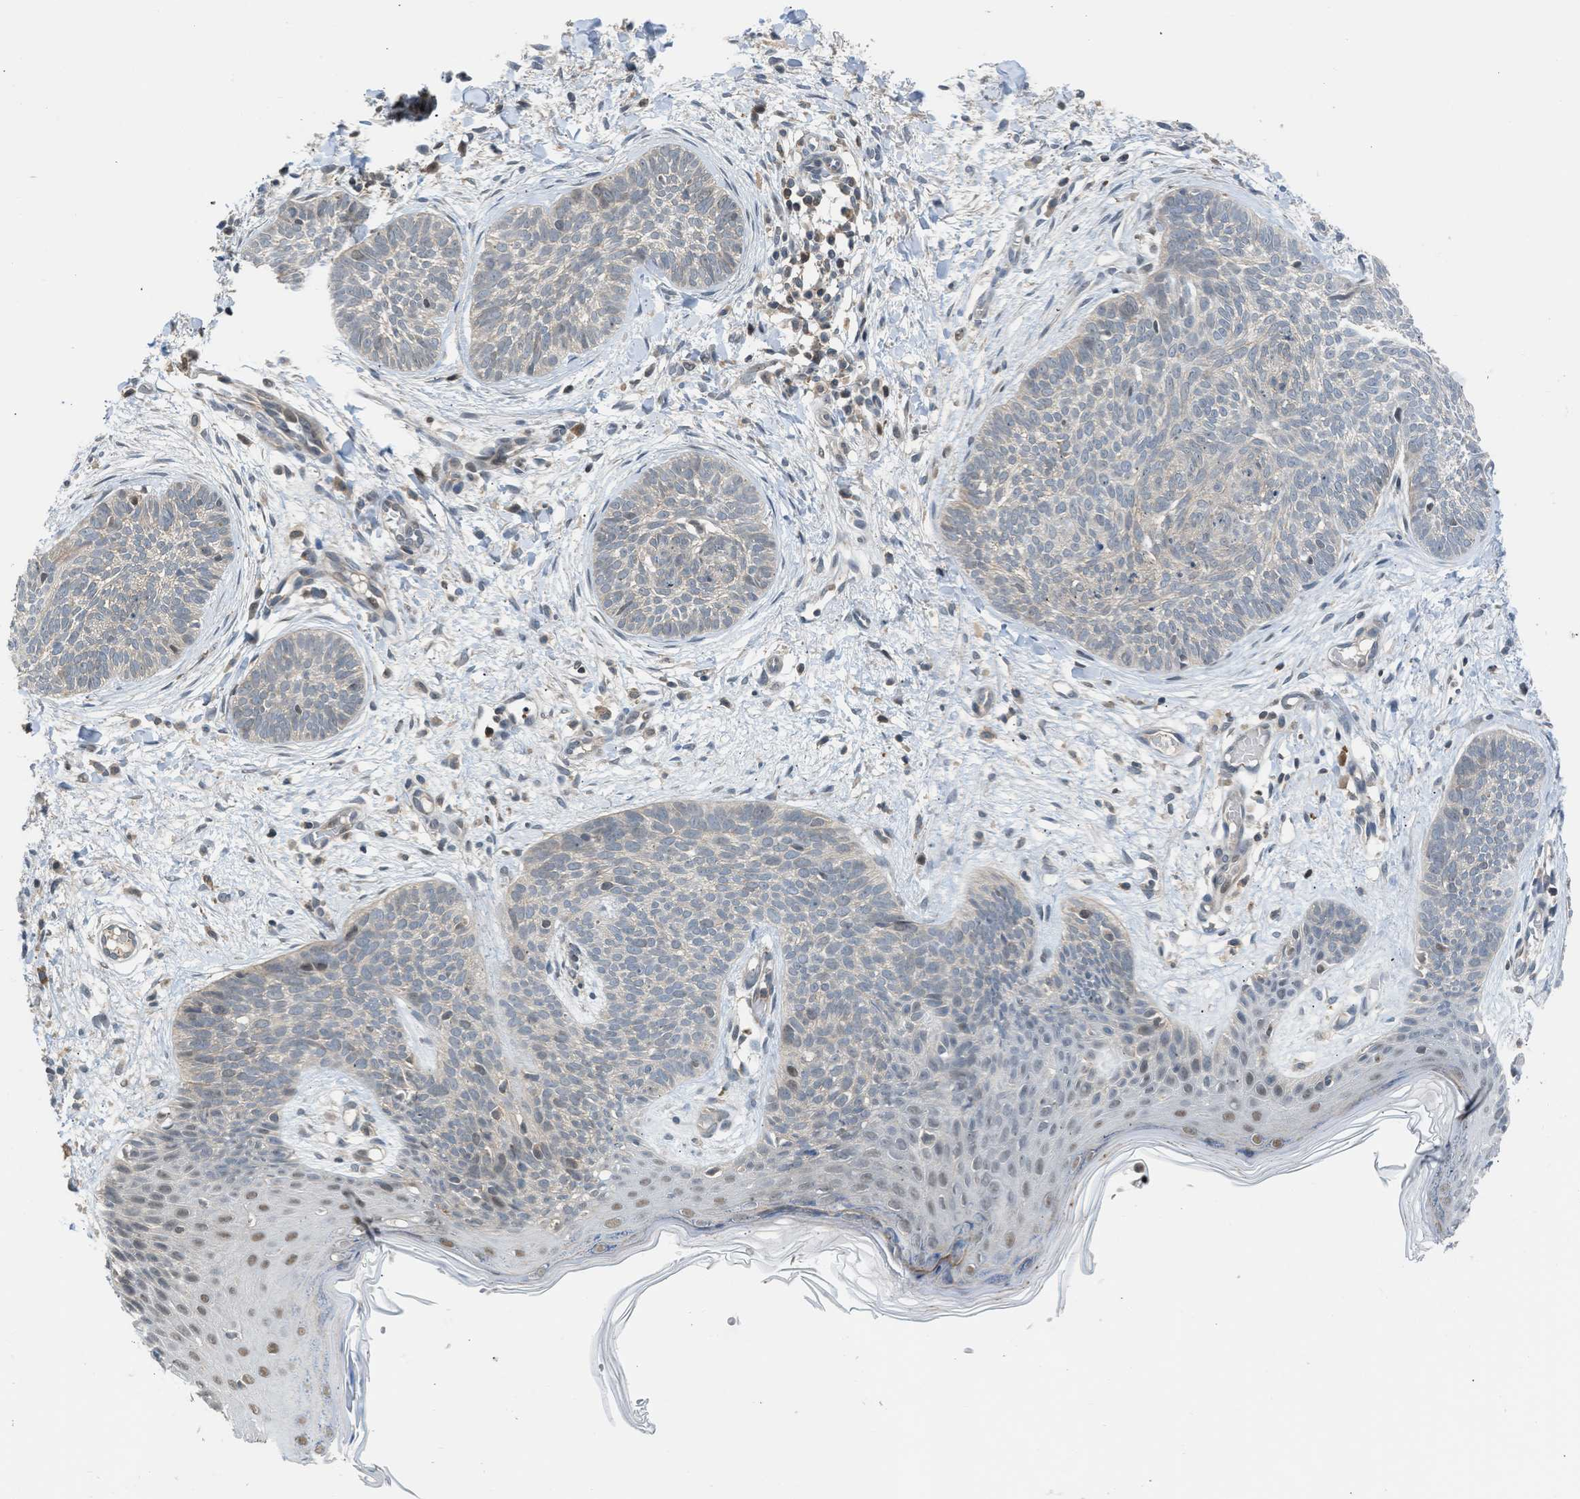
{"staining": {"intensity": "negative", "quantity": "none", "location": "none"}, "tissue": "skin cancer", "cell_type": "Tumor cells", "image_type": "cancer", "snomed": [{"axis": "morphology", "description": "Basal cell carcinoma"}, {"axis": "topography", "description": "Skin"}], "caption": "Tumor cells are negative for brown protein staining in skin cancer (basal cell carcinoma).", "gene": "TTBK2", "patient": {"sex": "female", "age": 59}}